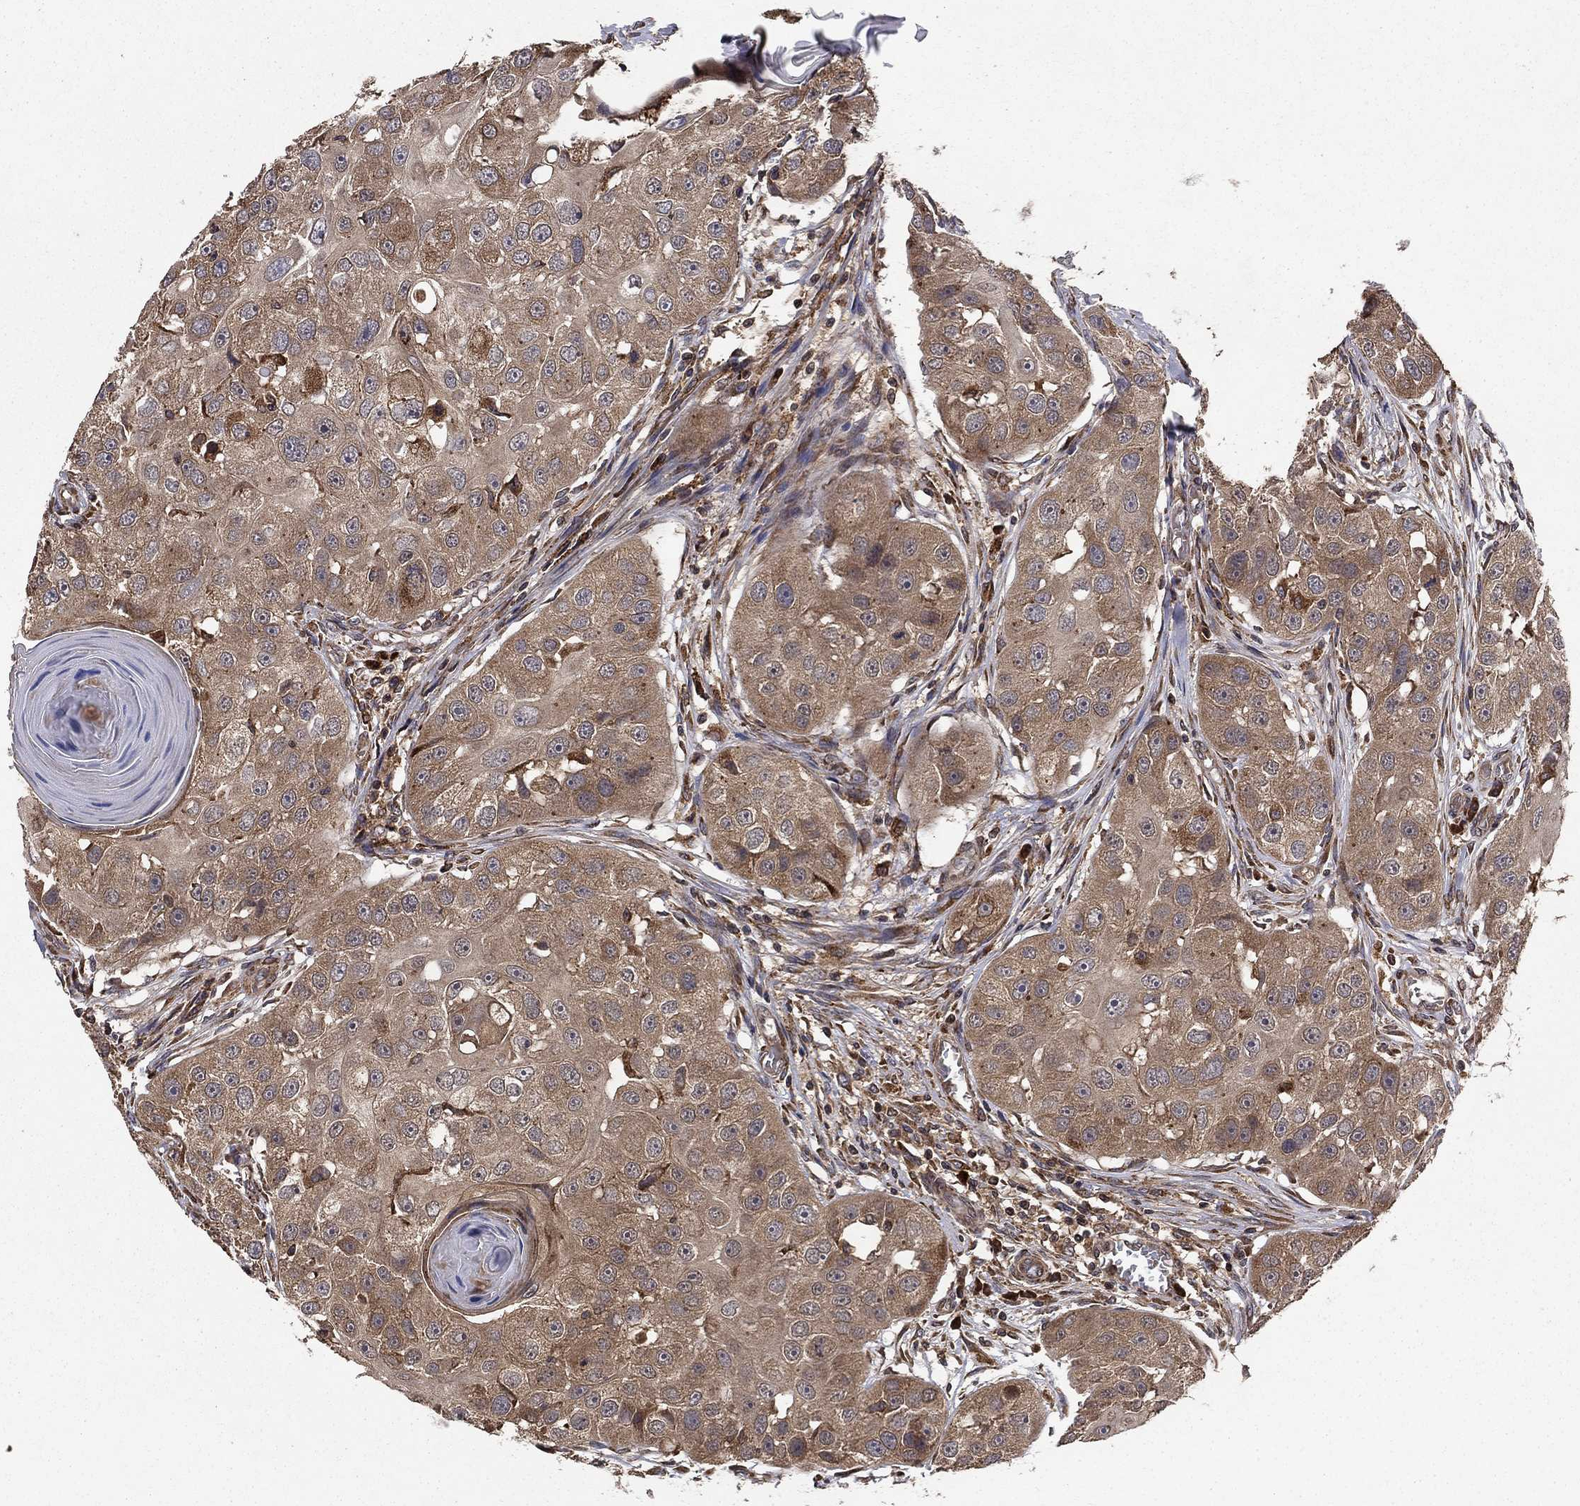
{"staining": {"intensity": "moderate", "quantity": ">75%", "location": "cytoplasmic/membranous"}, "tissue": "head and neck cancer", "cell_type": "Tumor cells", "image_type": "cancer", "snomed": [{"axis": "morphology", "description": "Normal tissue, NOS"}, {"axis": "morphology", "description": "Squamous cell carcinoma, NOS"}, {"axis": "topography", "description": "Skeletal muscle"}, {"axis": "topography", "description": "Head-Neck"}], "caption": "Immunohistochemical staining of human head and neck squamous cell carcinoma shows medium levels of moderate cytoplasmic/membranous protein positivity in approximately >75% of tumor cells. (DAB (3,3'-diaminobenzidine) = brown stain, brightfield microscopy at high magnification).", "gene": "BABAM2", "patient": {"sex": "male", "age": 51}}